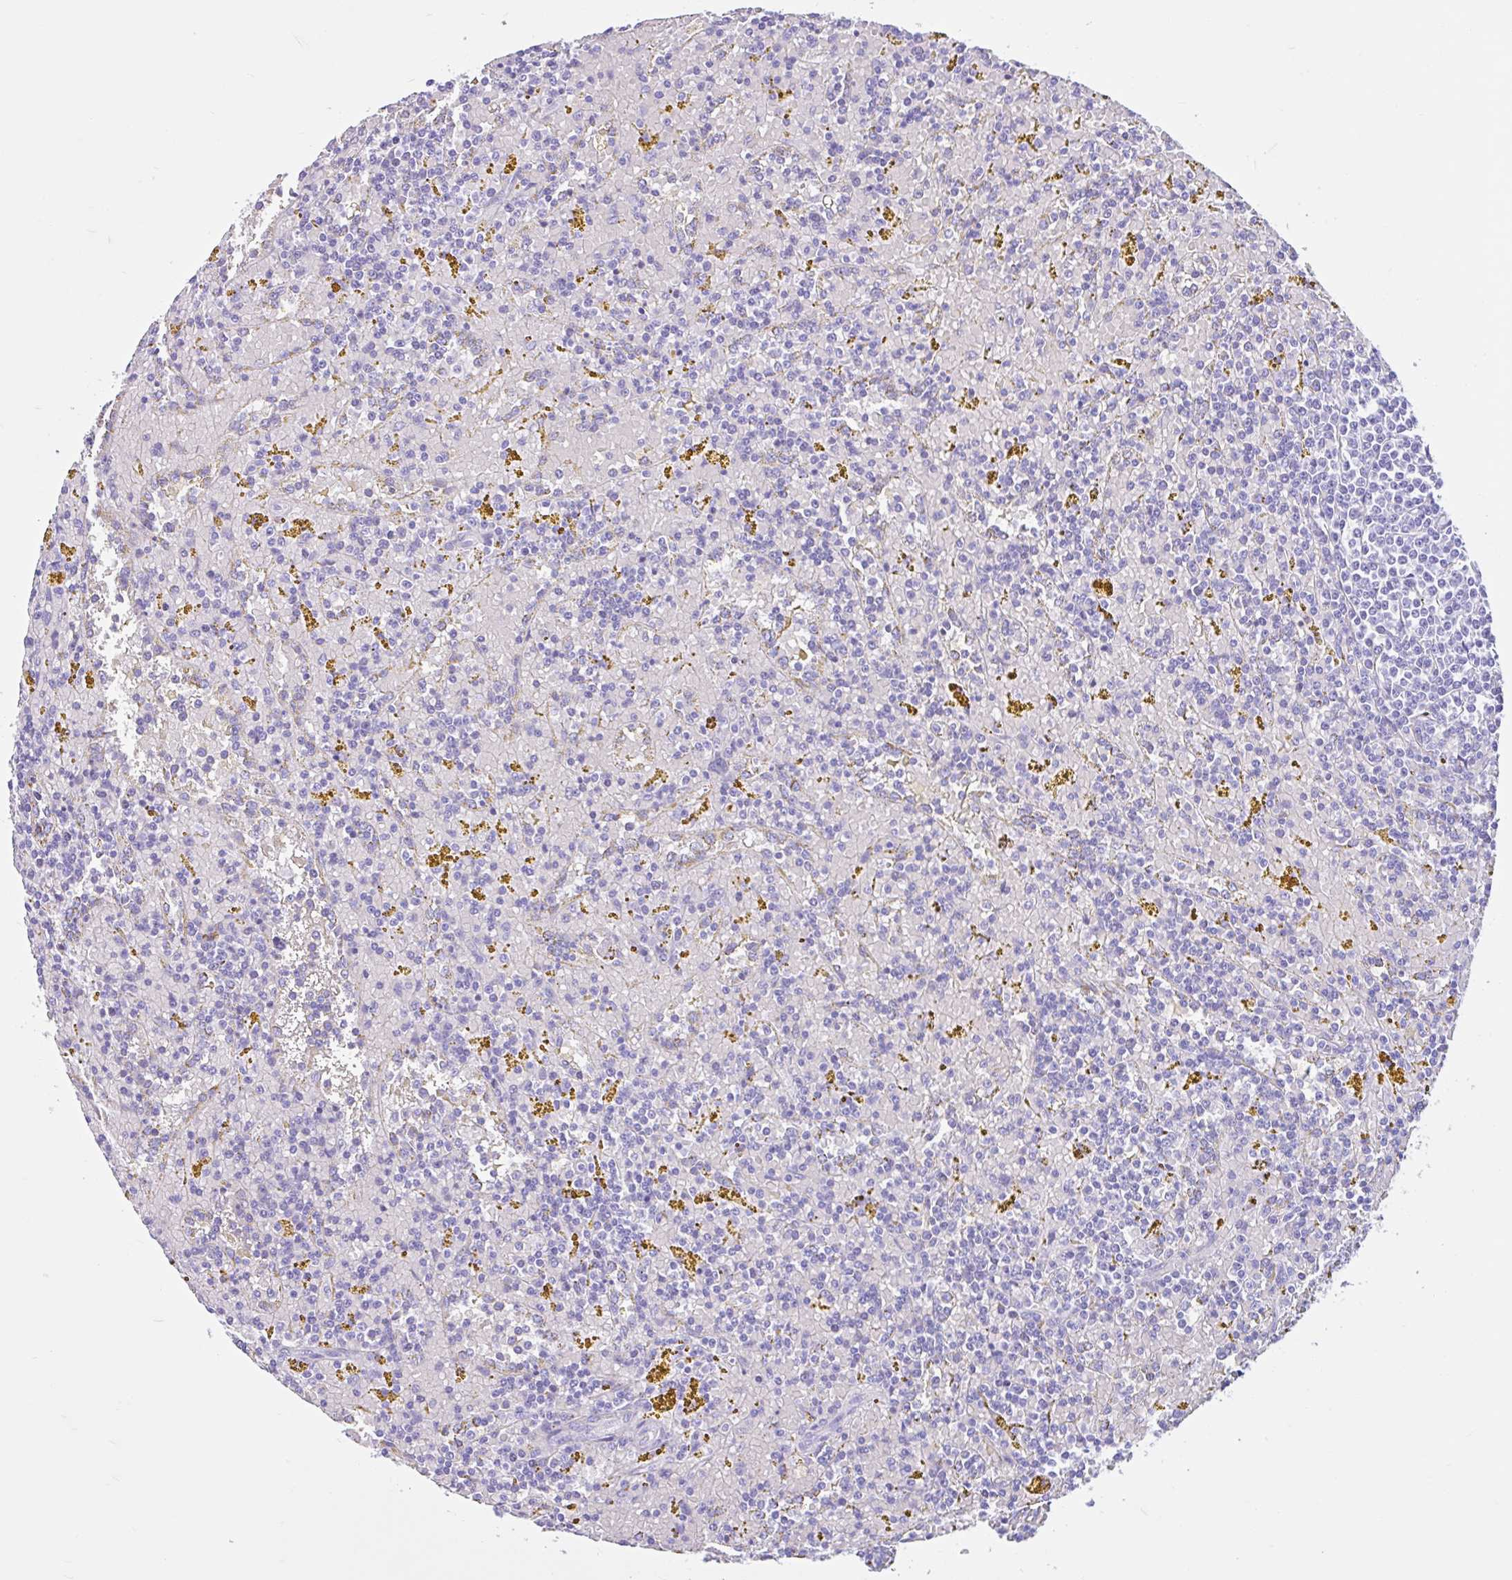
{"staining": {"intensity": "negative", "quantity": "none", "location": "none"}, "tissue": "lymphoma", "cell_type": "Tumor cells", "image_type": "cancer", "snomed": [{"axis": "morphology", "description": "Malignant lymphoma, non-Hodgkin's type, Low grade"}, {"axis": "topography", "description": "Spleen"}, {"axis": "topography", "description": "Lymph node"}], "caption": "DAB (3,3'-diaminobenzidine) immunohistochemical staining of human low-grade malignant lymphoma, non-Hodgkin's type displays no significant staining in tumor cells.", "gene": "IAPP", "patient": {"sex": "female", "age": 66}}